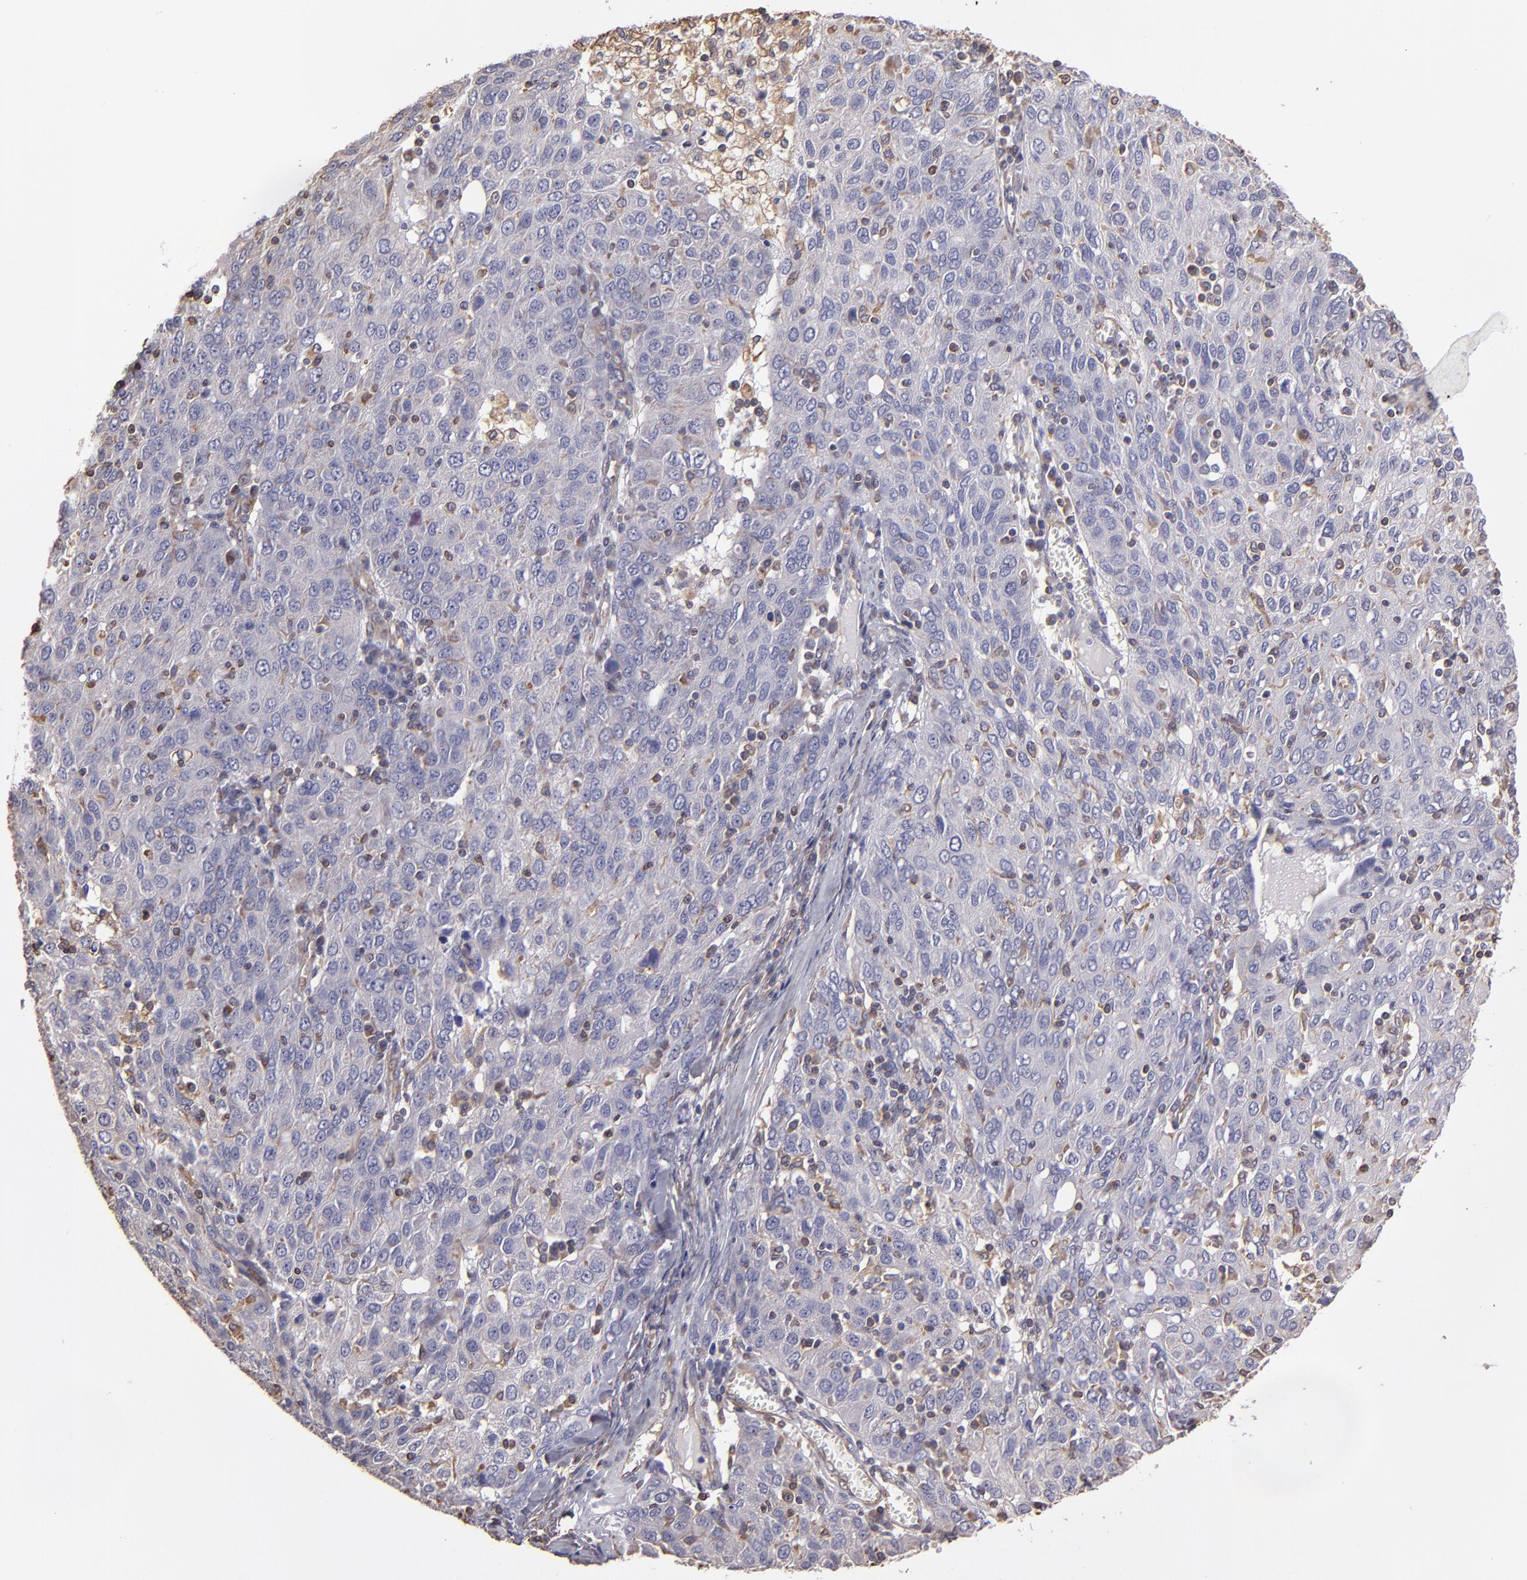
{"staining": {"intensity": "negative", "quantity": "none", "location": "none"}, "tissue": "ovarian cancer", "cell_type": "Tumor cells", "image_type": "cancer", "snomed": [{"axis": "morphology", "description": "Carcinoma, endometroid"}, {"axis": "topography", "description": "Ovary"}], "caption": "This is an IHC photomicrograph of ovarian cancer (endometroid carcinoma). There is no expression in tumor cells.", "gene": "ABCC1", "patient": {"sex": "female", "age": 50}}